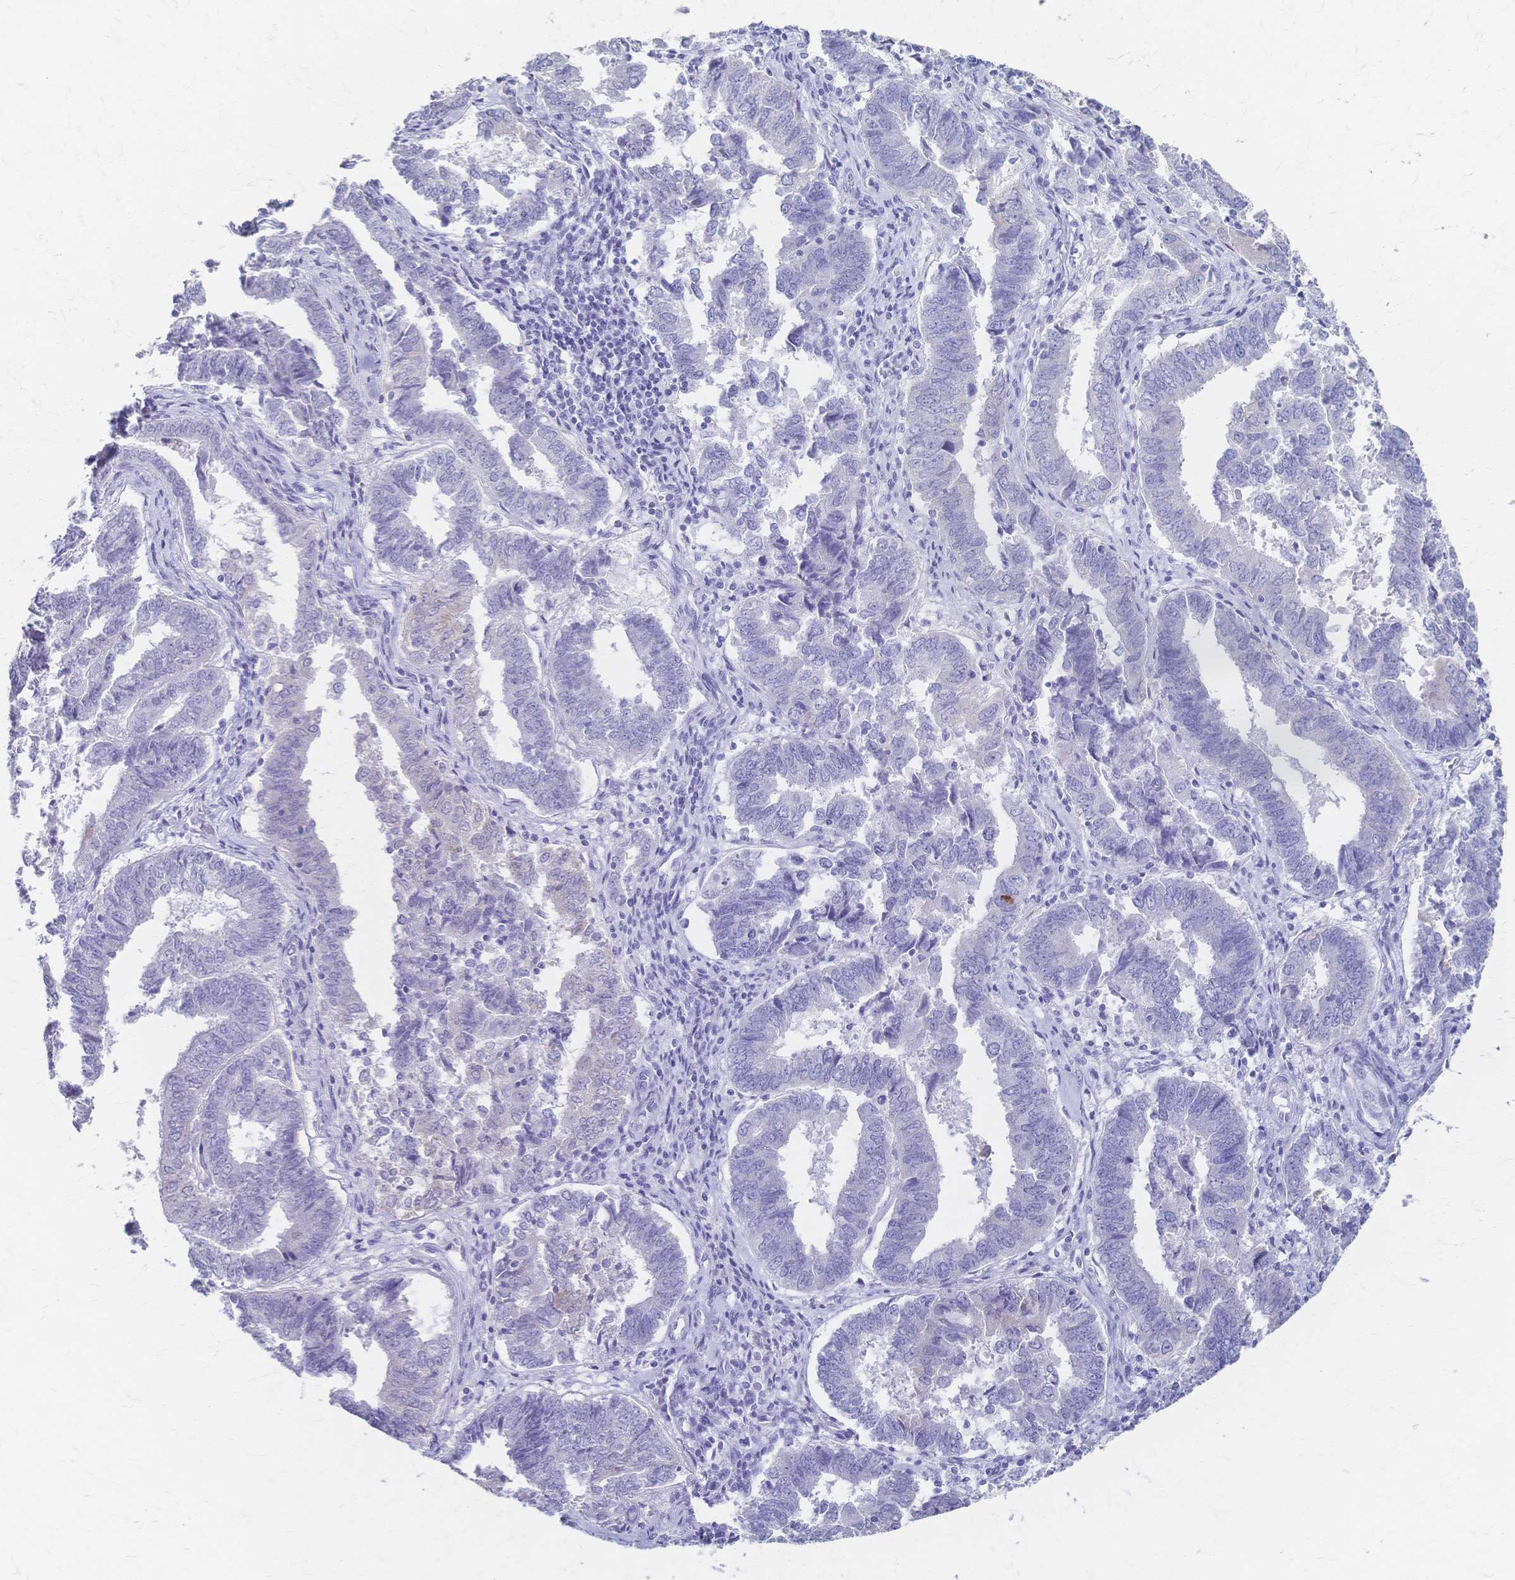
{"staining": {"intensity": "negative", "quantity": "none", "location": "none"}, "tissue": "endometrial cancer", "cell_type": "Tumor cells", "image_type": "cancer", "snomed": [{"axis": "morphology", "description": "Adenocarcinoma, NOS"}, {"axis": "topography", "description": "Endometrium"}], "caption": "Immunohistochemistry (IHC) of human endometrial cancer exhibits no staining in tumor cells.", "gene": "CYB5A", "patient": {"sex": "female", "age": 72}}